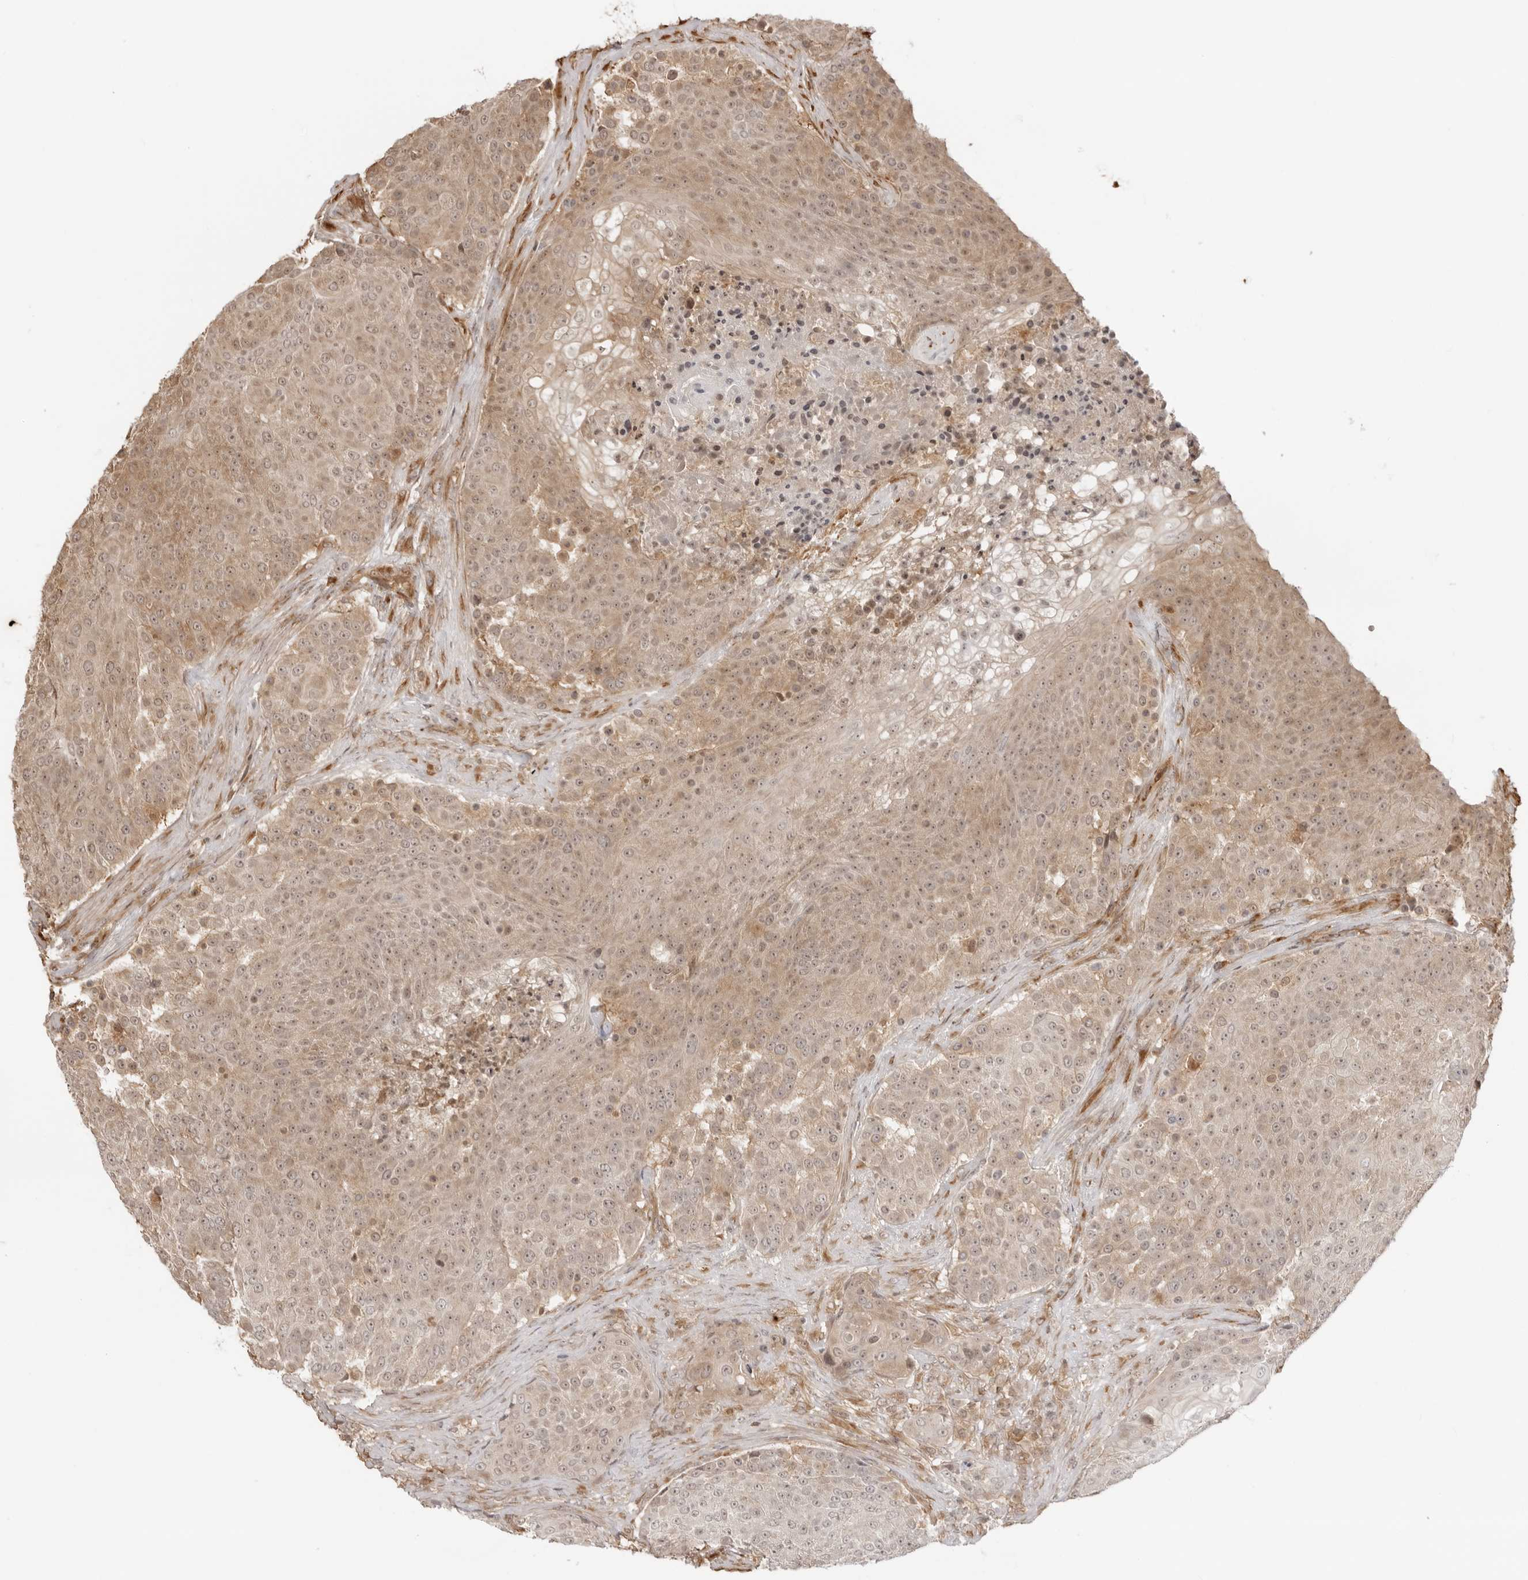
{"staining": {"intensity": "weak", "quantity": ">75%", "location": "cytoplasmic/membranous,nuclear"}, "tissue": "urothelial cancer", "cell_type": "Tumor cells", "image_type": "cancer", "snomed": [{"axis": "morphology", "description": "Urothelial carcinoma, High grade"}, {"axis": "topography", "description": "Urinary bladder"}], "caption": "Protein staining of high-grade urothelial carcinoma tissue exhibits weak cytoplasmic/membranous and nuclear staining in about >75% of tumor cells.", "gene": "IKBKE", "patient": {"sex": "female", "age": 63}}